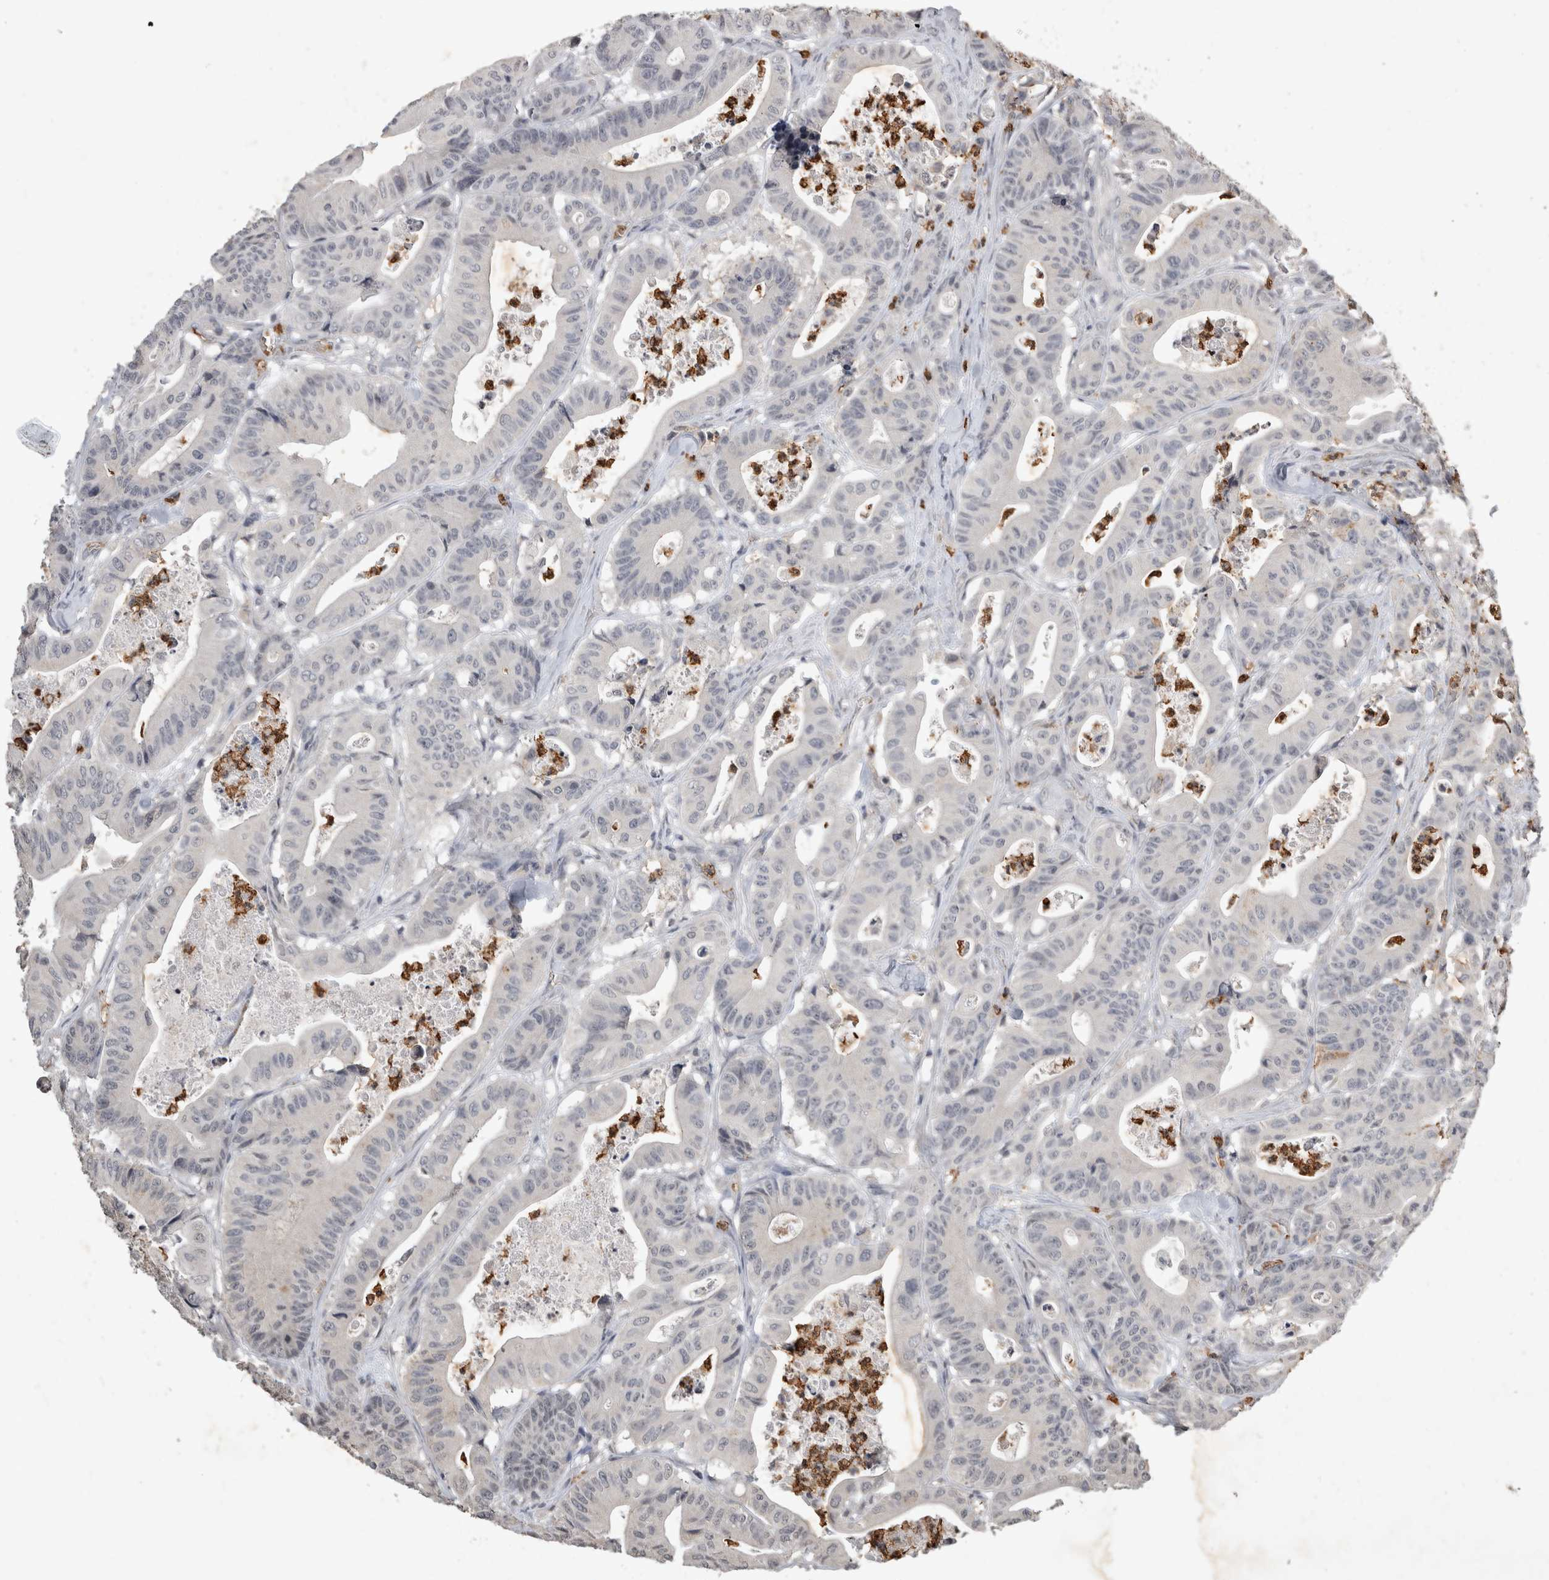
{"staining": {"intensity": "negative", "quantity": "none", "location": "none"}, "tissue": "colorectal cancer", "cell_type": "Tumor cells", "image_type": "cancer", "snomed": [{"axis": "morphology", "description": "Adenocarcinoma, NOS"}, {"axis": "topography", "description": "Colon"}], "caption": "This is an immunohistochemistry micrograph of colorectal cancer. There is no expression in tumor cells.", "gene": "HRK", "patient": {"sex": "female", "age": 84}}